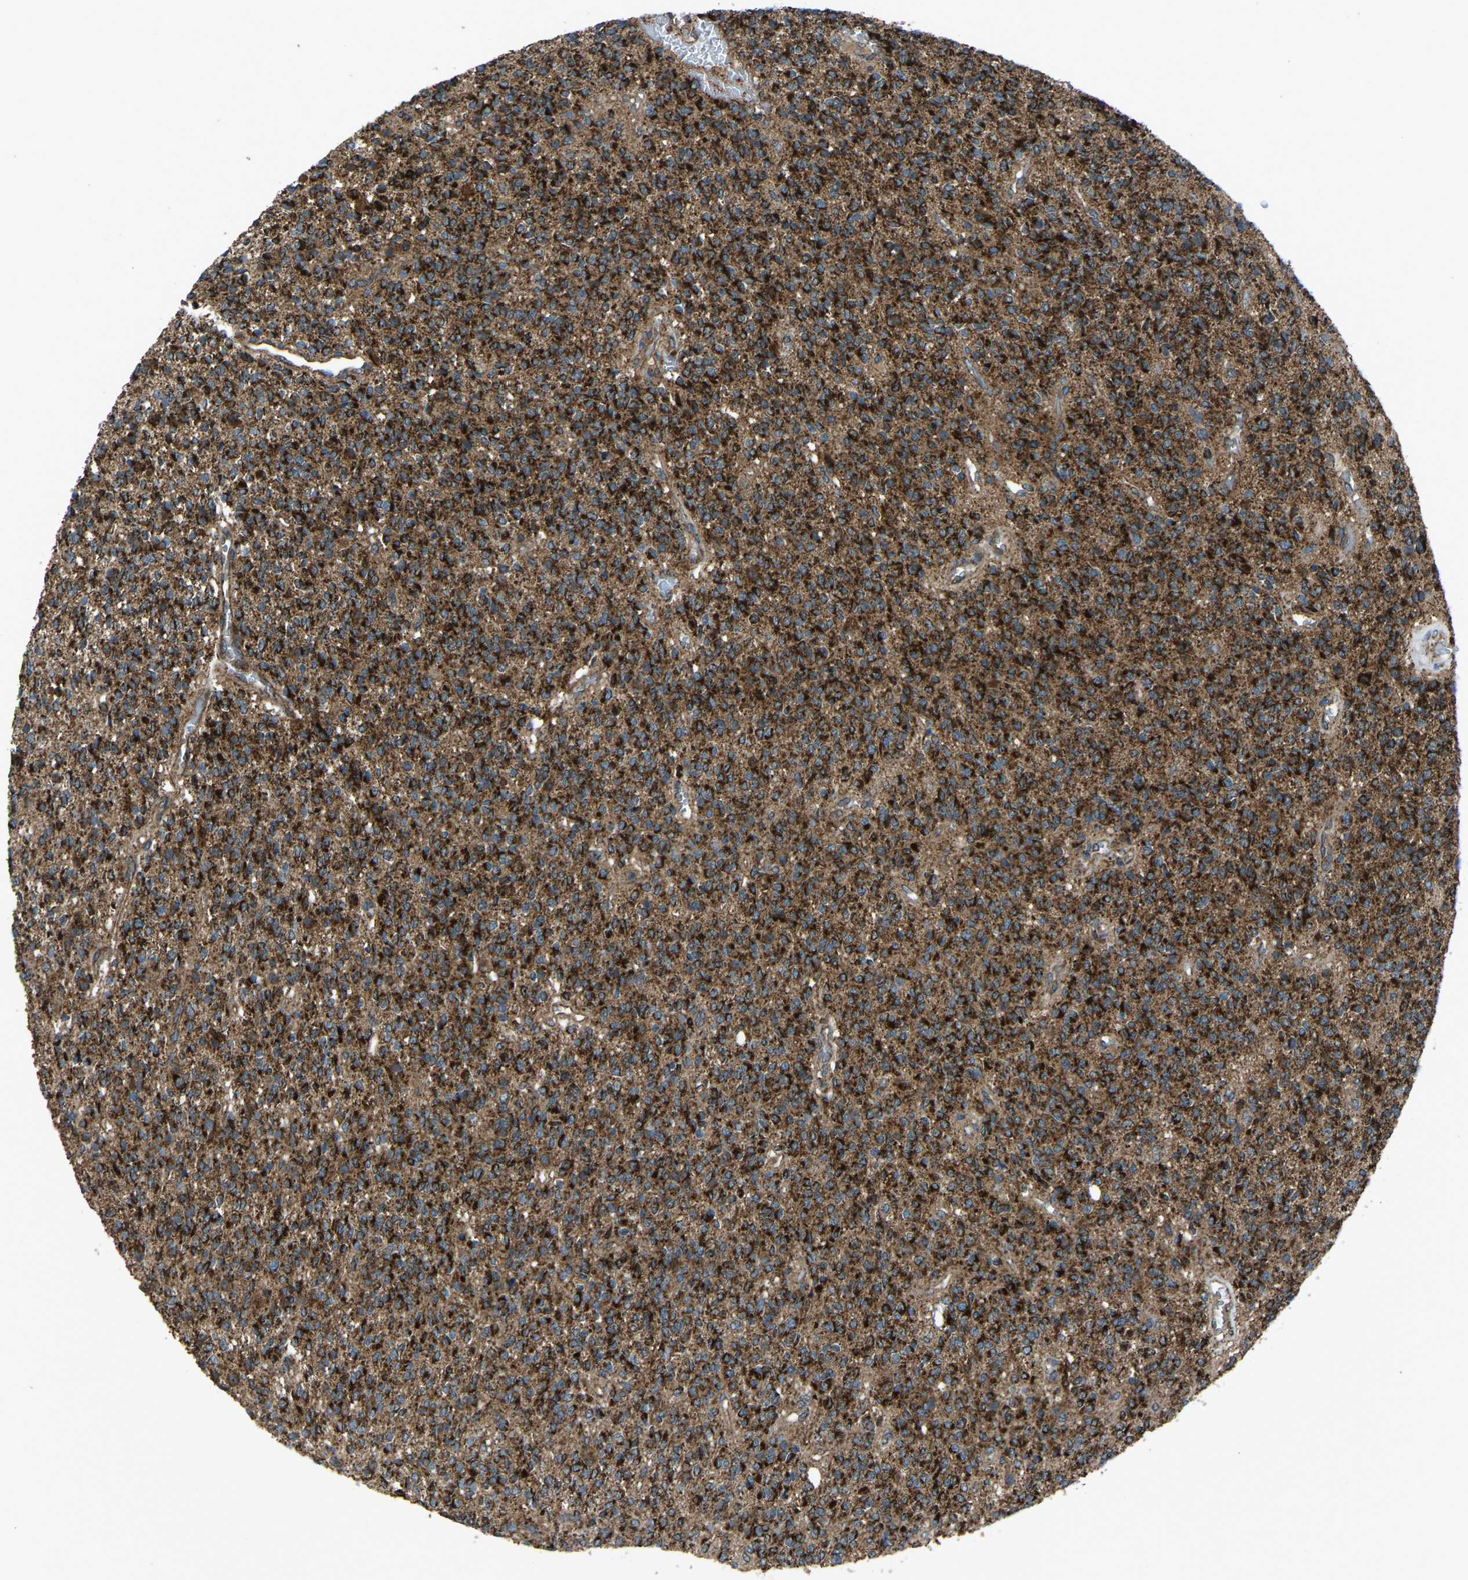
{"staining": {"intensity": "strong", "quantity": ">75%", "location": "cytoplasmic/membranous"}, "tissue": "glioma", "cell_type": "Tumor cells", "image_type": "cancer", "snomed": [{"axis": "morphology", "description": "Glioma, malignant, High grade"}, {"axis": "topography", "description": "Brain"}], "caption": "This is an image of immunohistochemistry staining of high-grade glioma (malignant), which shows strong staining in the cytoplasmic/membranous of tumor cells.", "gene": "AKR1A1", "patient": {"sex": "male", "age": 34}}